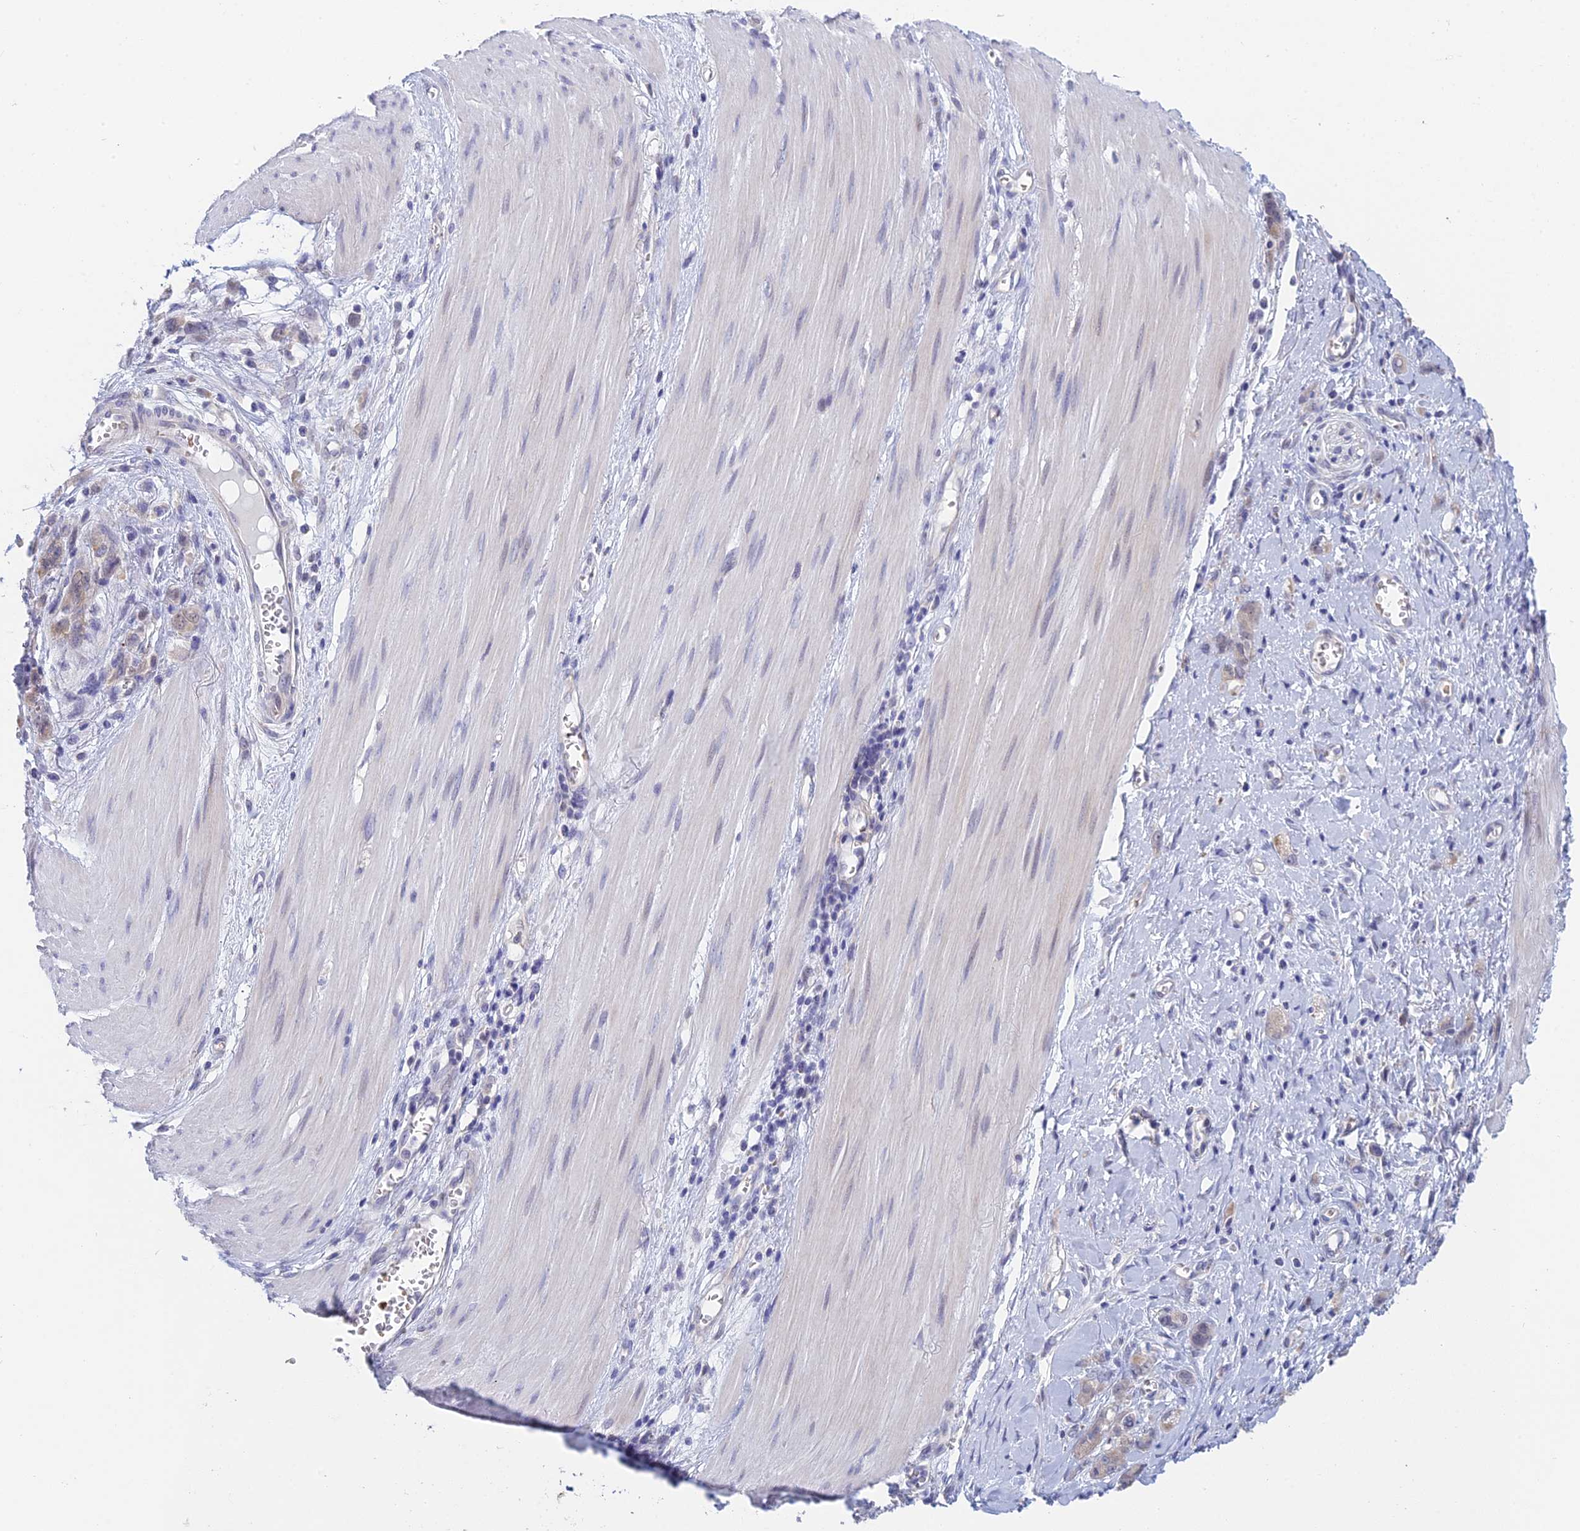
{"staining": {"intensity": "weak", "quantity": "<25%", "location": "cytoplasmic/membranous"}, "tissue": "stomach cancer", "cell_type": "Tumor cells", "image_type": "cancer", "snomed": [{"axis": "morphology", "description": "Adenocarcinoma, NOS"}, {"axis": "topography", "description": "Stomach"}], "caption": "The histopathology image reveals no significant expression in tumor cells of stomach adenocarcinoma. The staining is performed using DAB brown chromogen with nuclei counter-stained in using hematoxylin.", "gene": "GIPC1", "patient": {"sex": "female", "age": 76}}